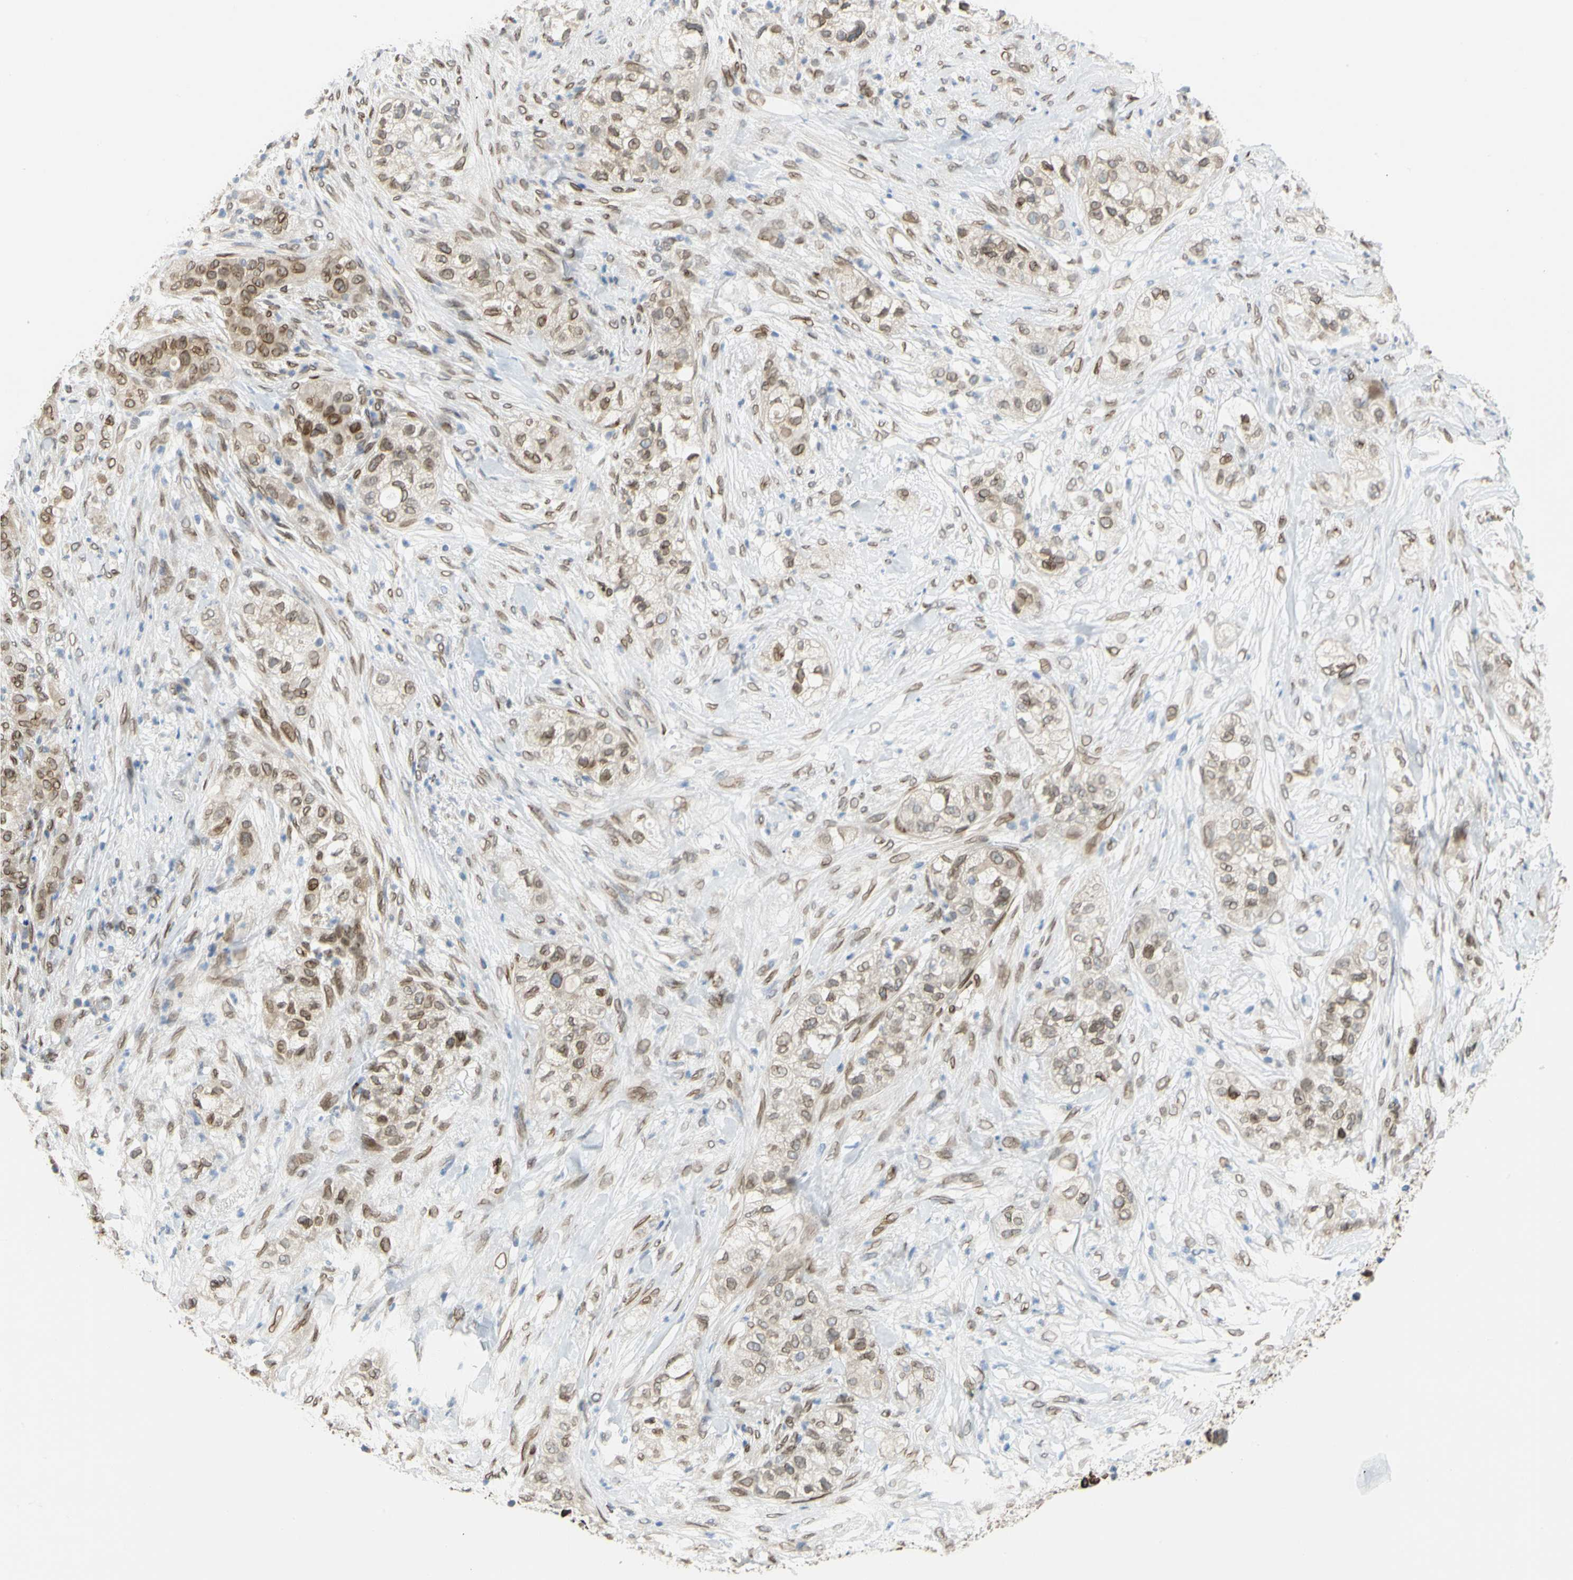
{"staining": {"intensity": "moderate", "quantity": "25%-75%", "location": "cytoplasmic/membranous,nuclear"}, "tissue": "pancreatic cancer", "cell_type": "Tumor cells", "image_type": "cancer", "snomed": [{"axis": "morphology", "description": "Adenocarcinoma, NOS"}, {"axis": "topography", "description": "Pancreas"}], "caption": "Immunohistochemical staining of pancreatic cancer (adenocarcinoma) exhibits medium levels of moderate cytoplasmic/membranous and nuclear positivity in approximately 25%-75% of tumor cells.", "gene": "SUN1", "patient": {"sex": "female", "age": 78}}